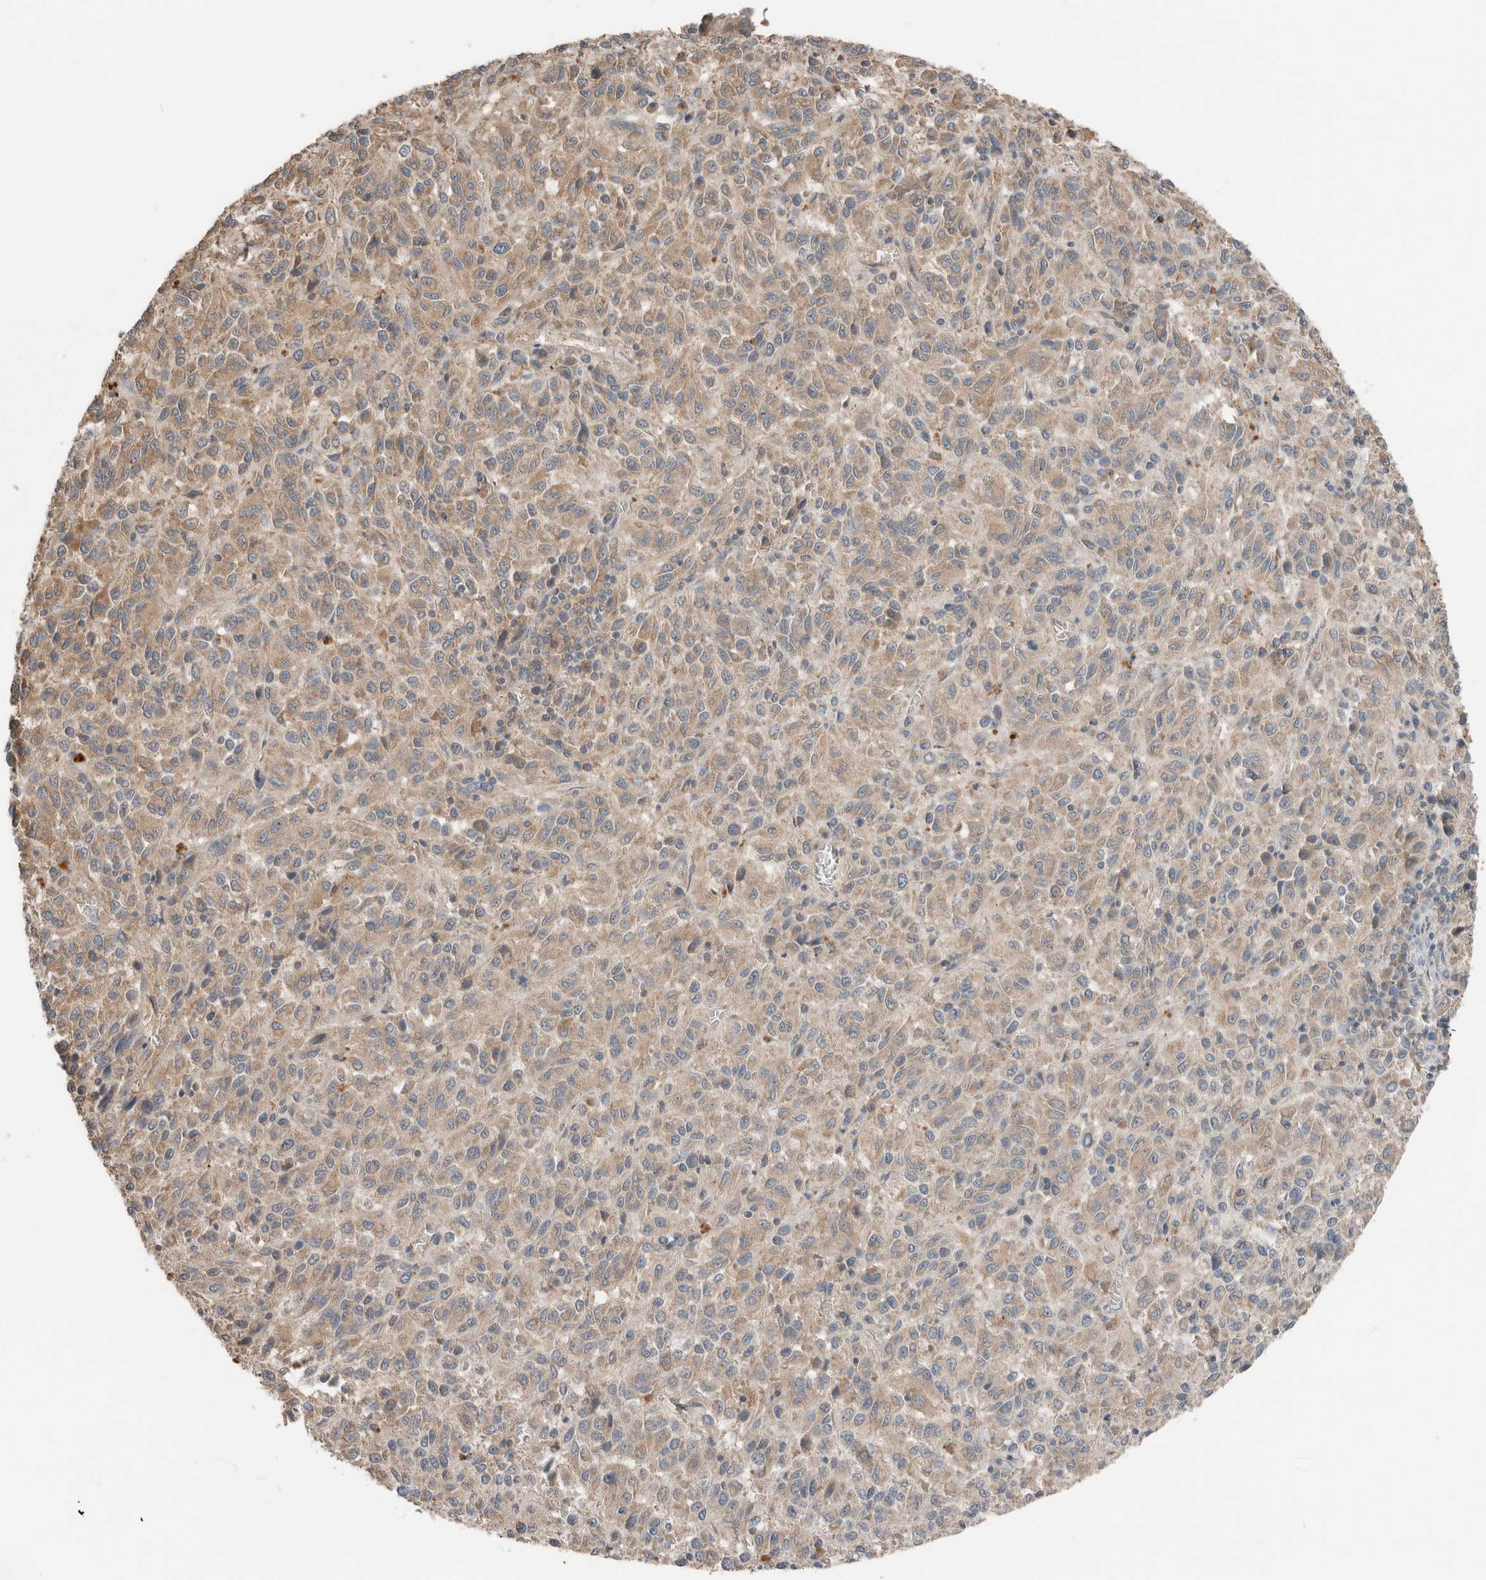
{"staining": {"intensity": "weak", "quantity": ">75%", "location": "cytoplasmic/membranous"}, "tissue": "melanoma", "cell_type": "Tumor cells", "image_type": "cancer", "snomed": [{"axis": "morphology", "description": "Malignant melanoma, Metastatic site"}, {"axis": "topography", "description": "Lung"}], "caption": "Immunohistochemical staining of melanoma reveals weak cytoplasmic/membranous protein expression in approximately >75% of tumor cells.", "gene": "ERAP2", "patient": {"sex": "male", "age": 64}}